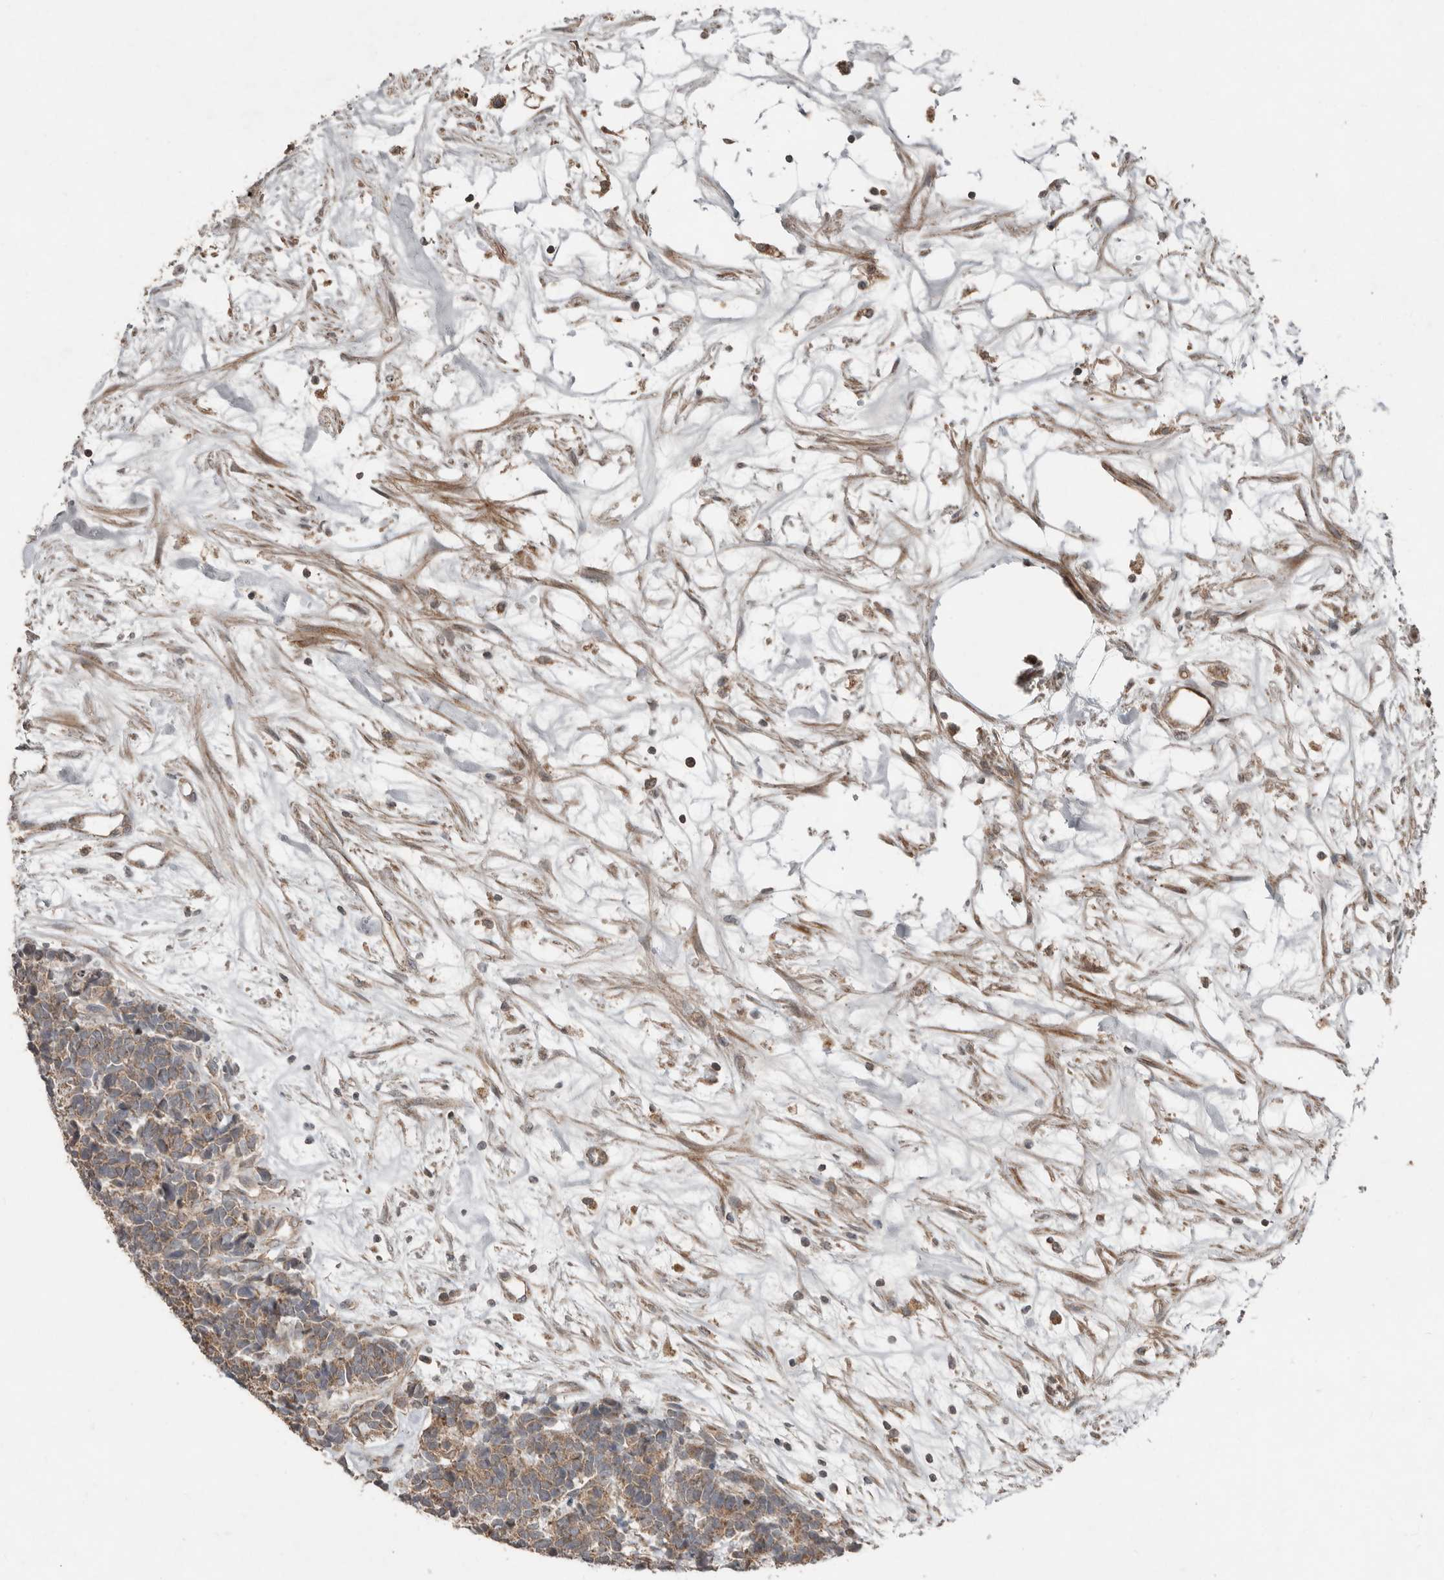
{"staining": {"intensity": "weak", "quantity": ">75%", "location": "cytoplasmic/membranous"}, "tissue": "carcinoid", "cell_type": "Tumor cells", "image_type": "cancer", "snomed": [{"axis": "morphology", "description": "Carcinoma, NOS"}, {"axis": "morphology", "description": "Carcinoid, malignant, NOS"}, {"axis": "topography", "description": "Urinary bladder"}], "caption": "Protein expression analysis of carcinoid demonstrates weak cytoplasmic/membranous positivity in approximately >75% of tumor cells.", "gene": "SLC6A7", "patient": {"sex": "male", "age": 57}}